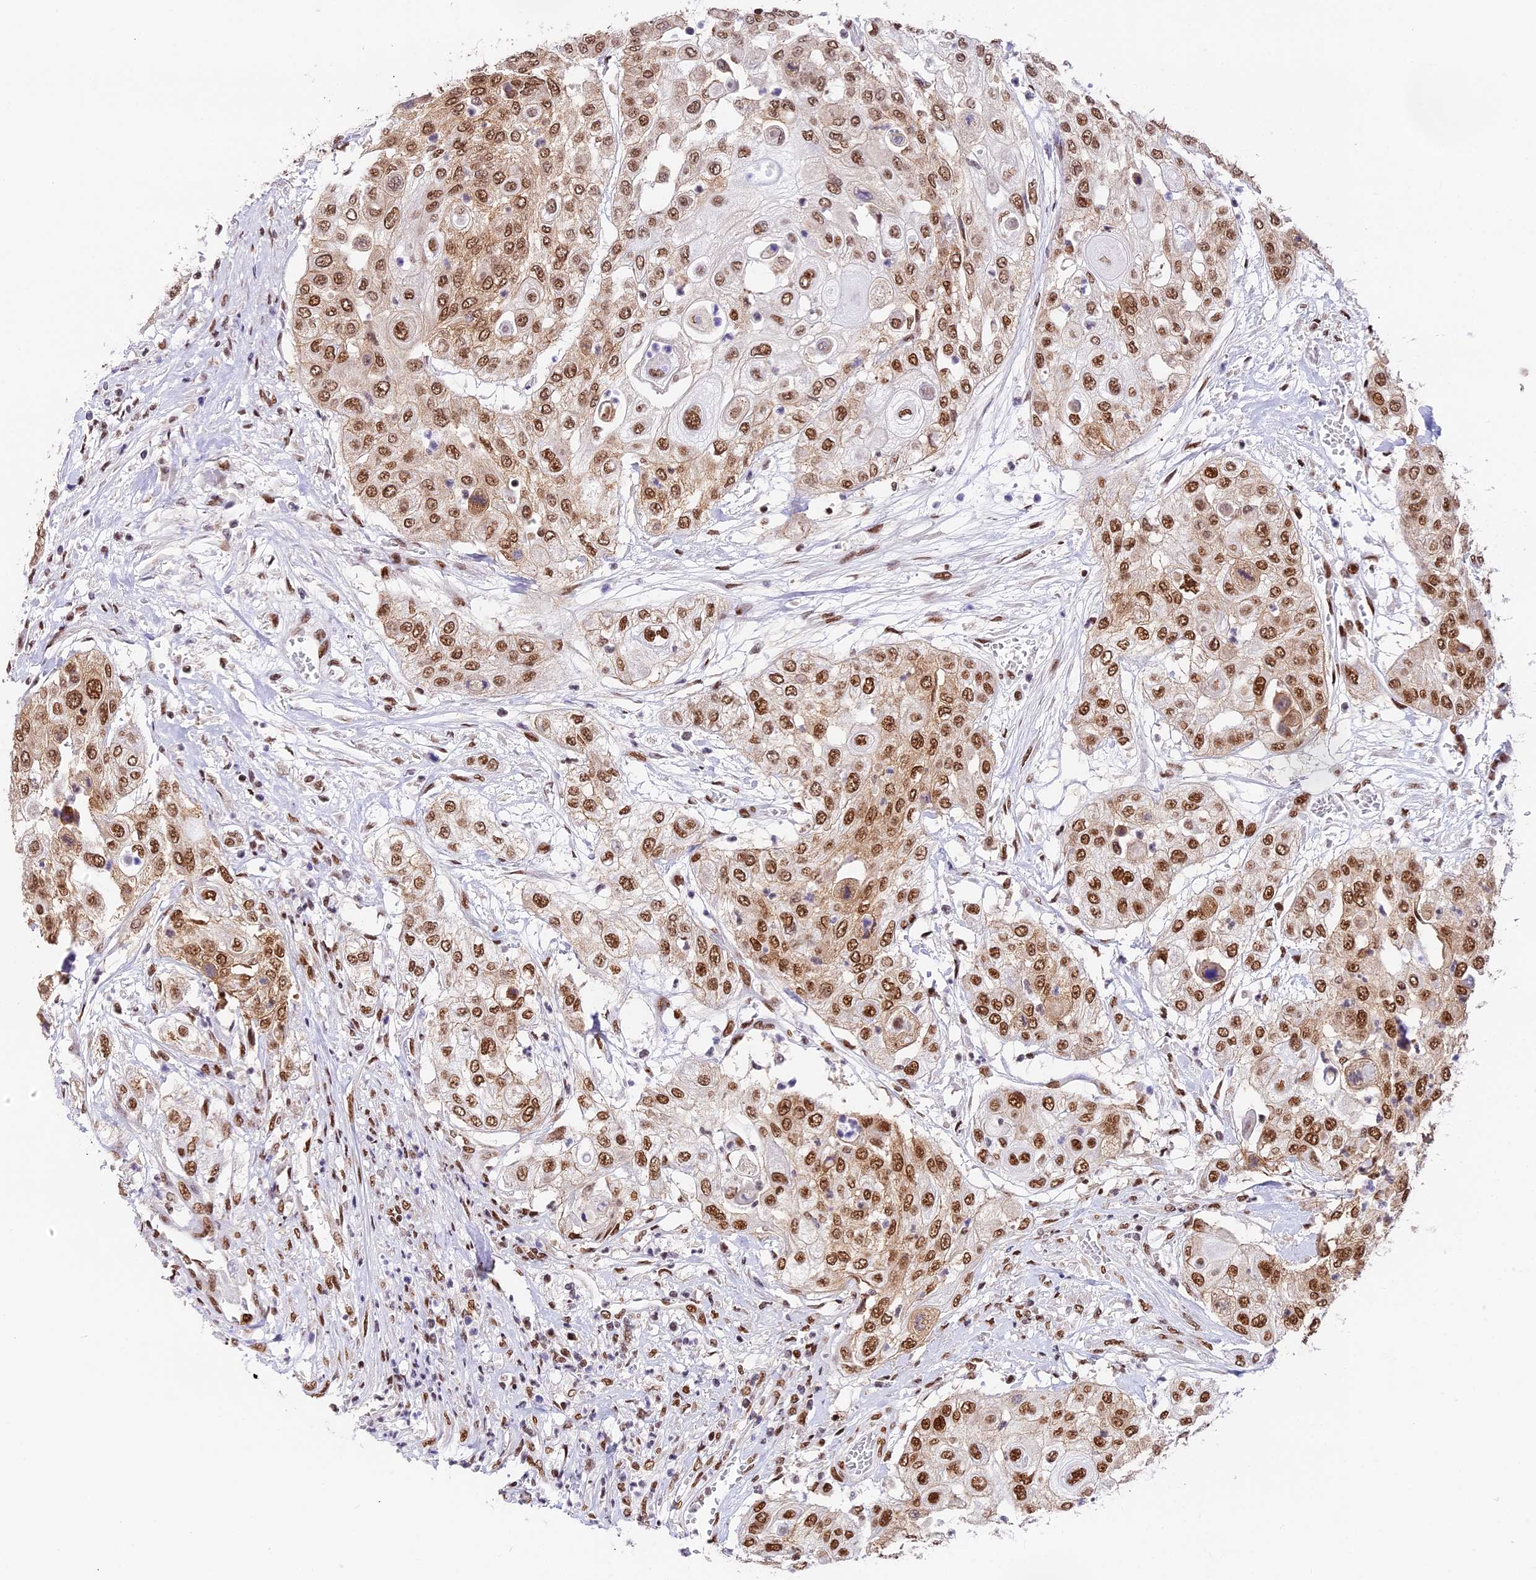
{"staining": {"intensity": "moderate", "quantity": ">75%", "location": "nuclear"}, "tissue": "urothelial cancer", "cell_type": "Tumor cells", "image_type": "cancer", "snomed": [{"axis": "morphology", "description": "Urothelial carcinoma, High grade"}, {"axis": "topography", "description": "Urinary bladder"}], "caption": "About >75% of tumor cells in human urothelial cancer show moderate nuclear protein staining as visualized by brown immunohistochemical staining.", "gene": "SBNO1", "patient": {"sex": "female", "age": 79}}